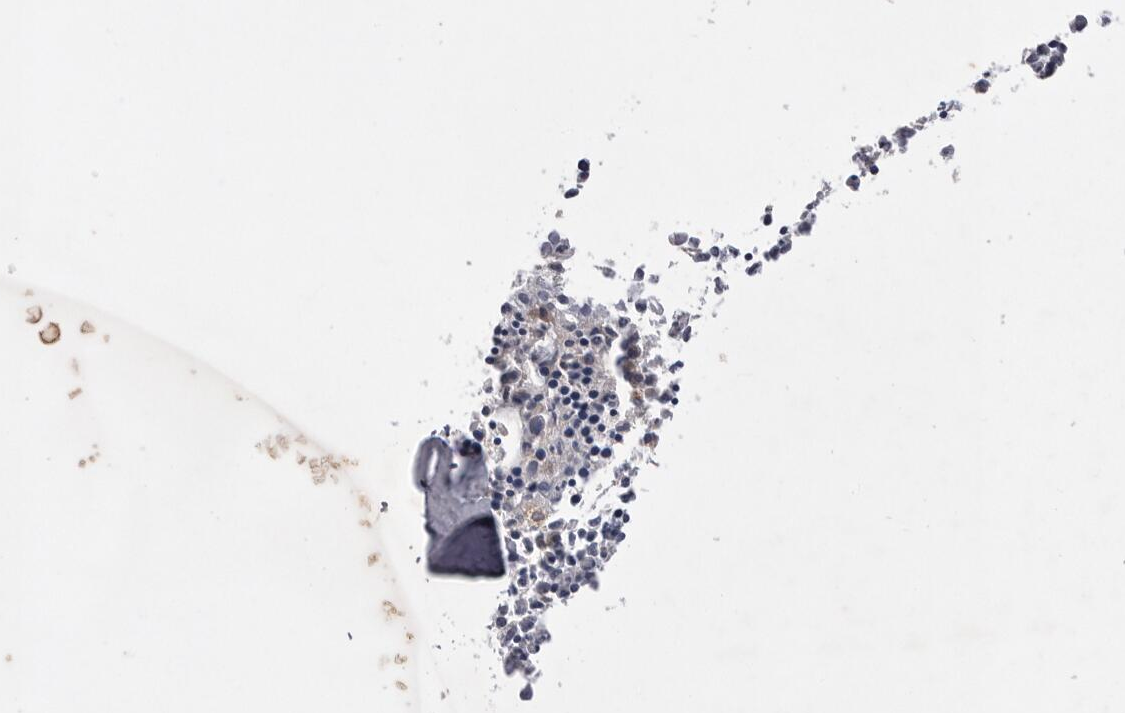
{"staining": {"intensity": "negative", "quantity": "none", "location": "none"}, "tissue": "bone marrow", "cell_type": "Hematopoietic cells", "image_type": "normal", "snomed": [{"axis": "morphology", "description": "Normal tissue, NOS"}, {"axis": "morphology", "description": "Inflammation, NOS"}, {"axis": "topography", "description": "Bone marrow"}], "caption": "IHC image of normal bone marrow: human bone marrow stained with DAB exhibits no significant protein staining in hematopoietic cells. The staining is performed using DAB brown chromogen with nuclei counter-stained in using hematoxylin.", "gene": "VAC14", "patient": {"sex": "female", "age": 62}}